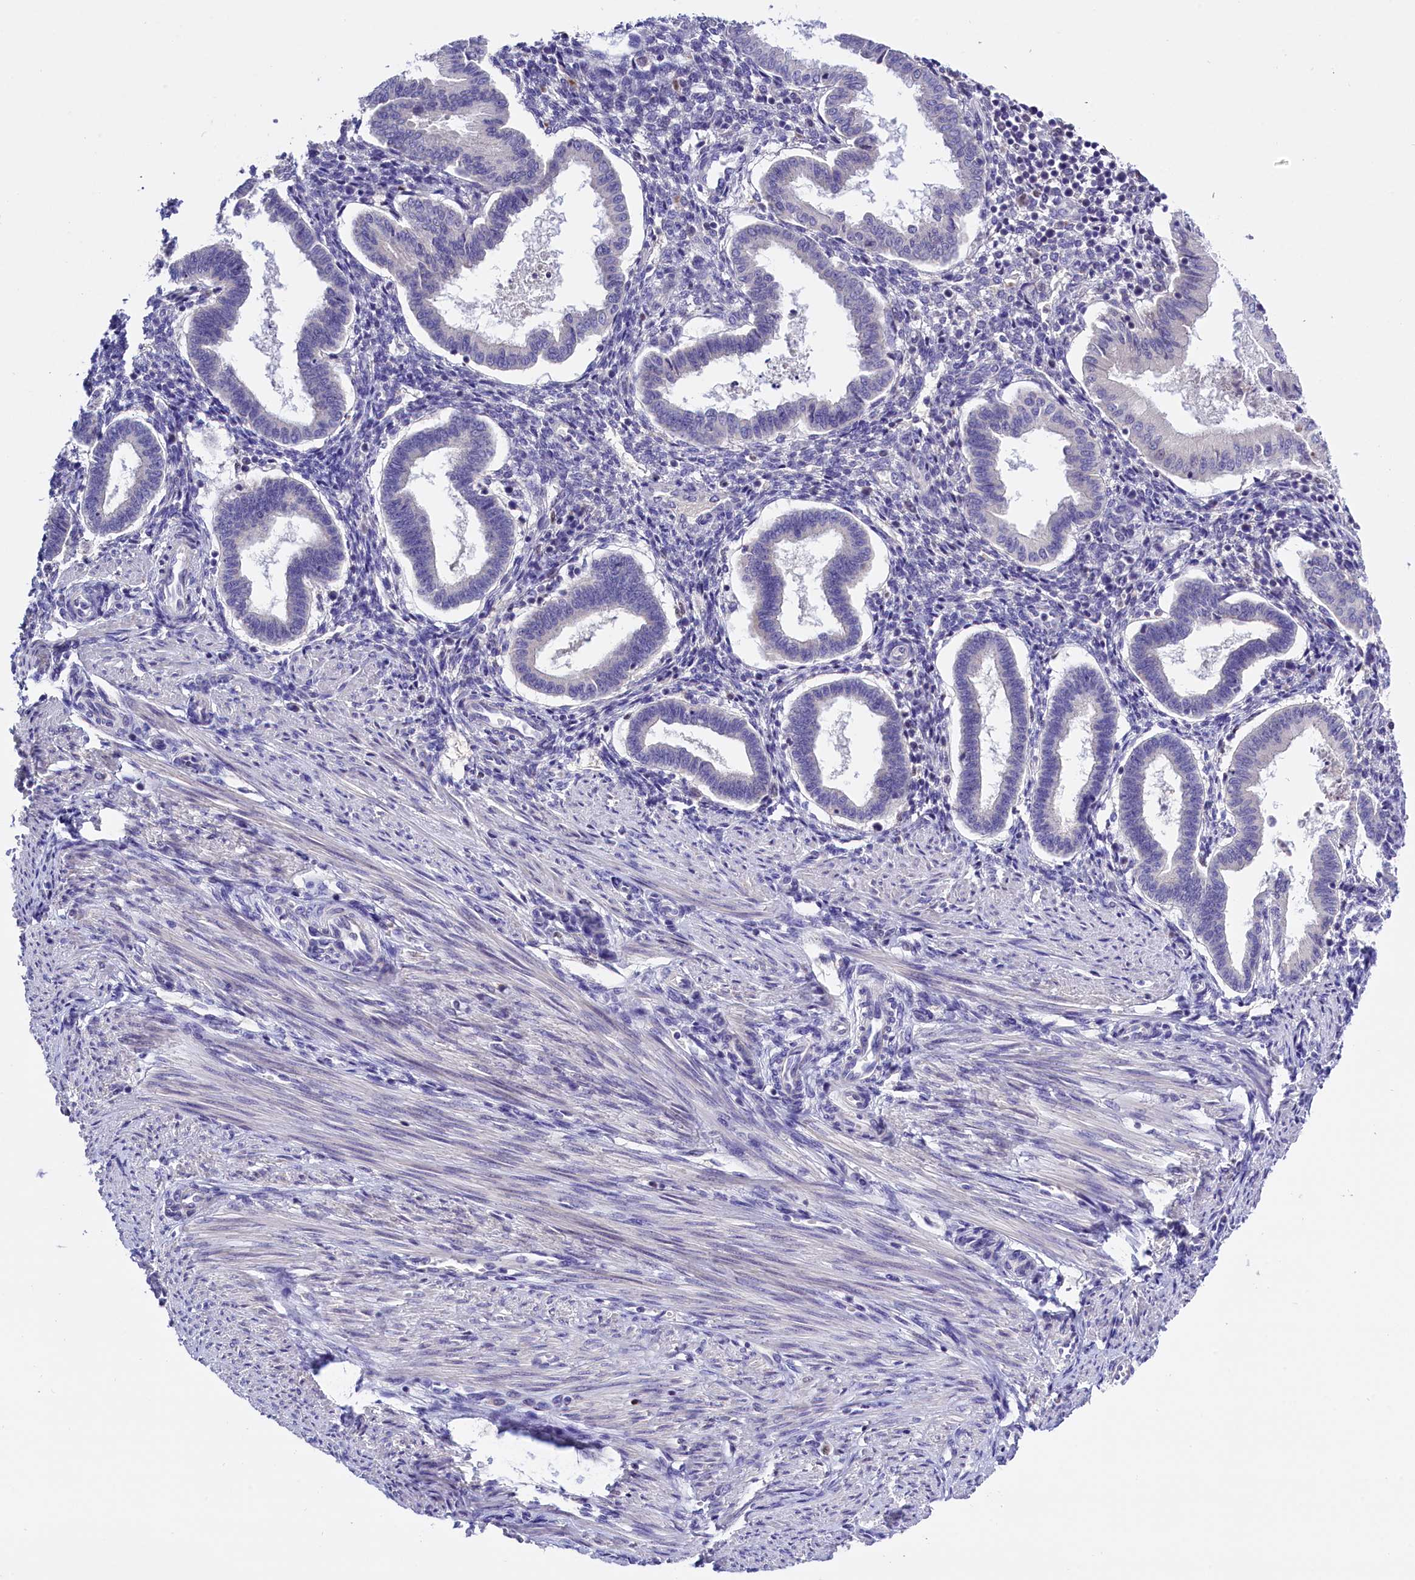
{"staining": {"intensity": "negative", "quantity": "none", "location": "none"}, "tissue": "endometrium", "cell_type": "Cells in endometrial stroma", "image_type": "normal", "snomed": [{"axis": "morphology", "description": "Normal tissue, NOS"}, {"axis": "topography", "description": "Endometrium"}], "caption": "Micrograph shows no significant protein staining in cells in endometrial stroma of normal endometrium.", "gene": "BTBD9", "patient": {"sex": "female", "age": 24}}